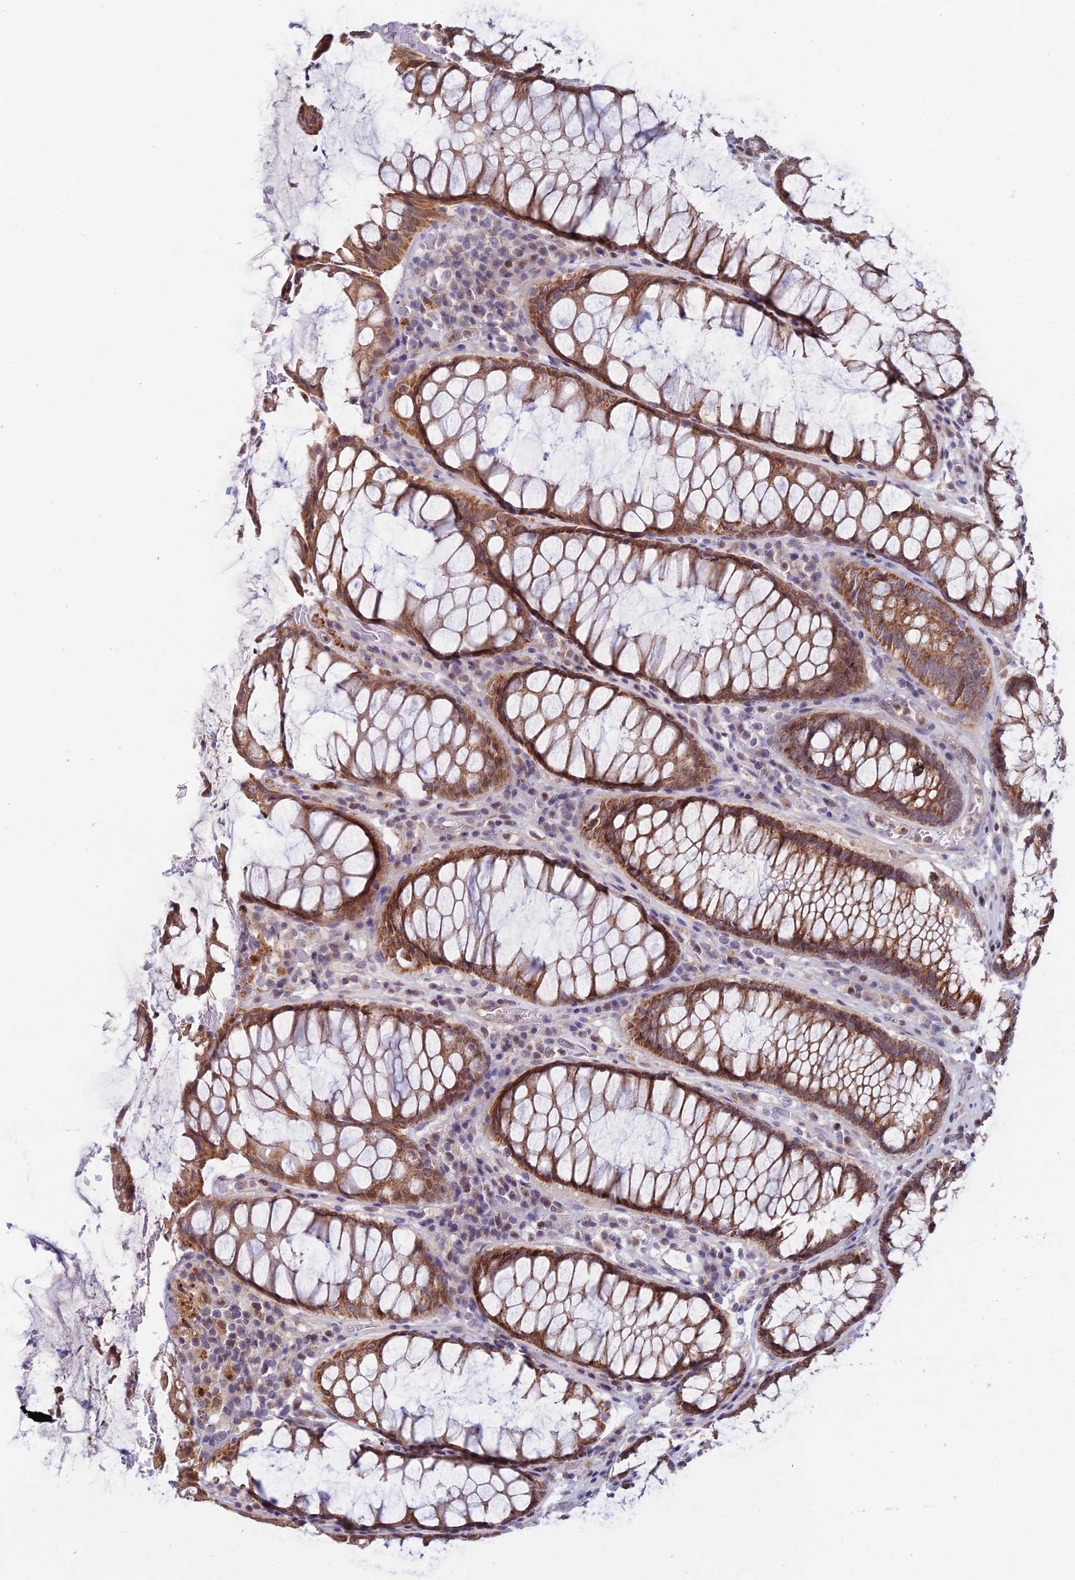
{"staining": {"intensity": "moderate", "quantity": ">75%", "location": "cytoplasmic/membranous,nuclear"}, "tissue": "rectum", "cell_type": "Glandular cells", "image_type": "normal", "snomed": [{"axis": "morphology", "description": "Normal tissue, NOS"}, {"axis": "topography", "description": "Rectum"}], "caption": "Immunohistochemical staining of benign rectum exhibits medium levels of moderate cytoplasmic/membranous,nuclear staining in approximately >75% of glandular cells.", "gene": "FASTKD5", "patient": {"sex": "male", "age": 64}}